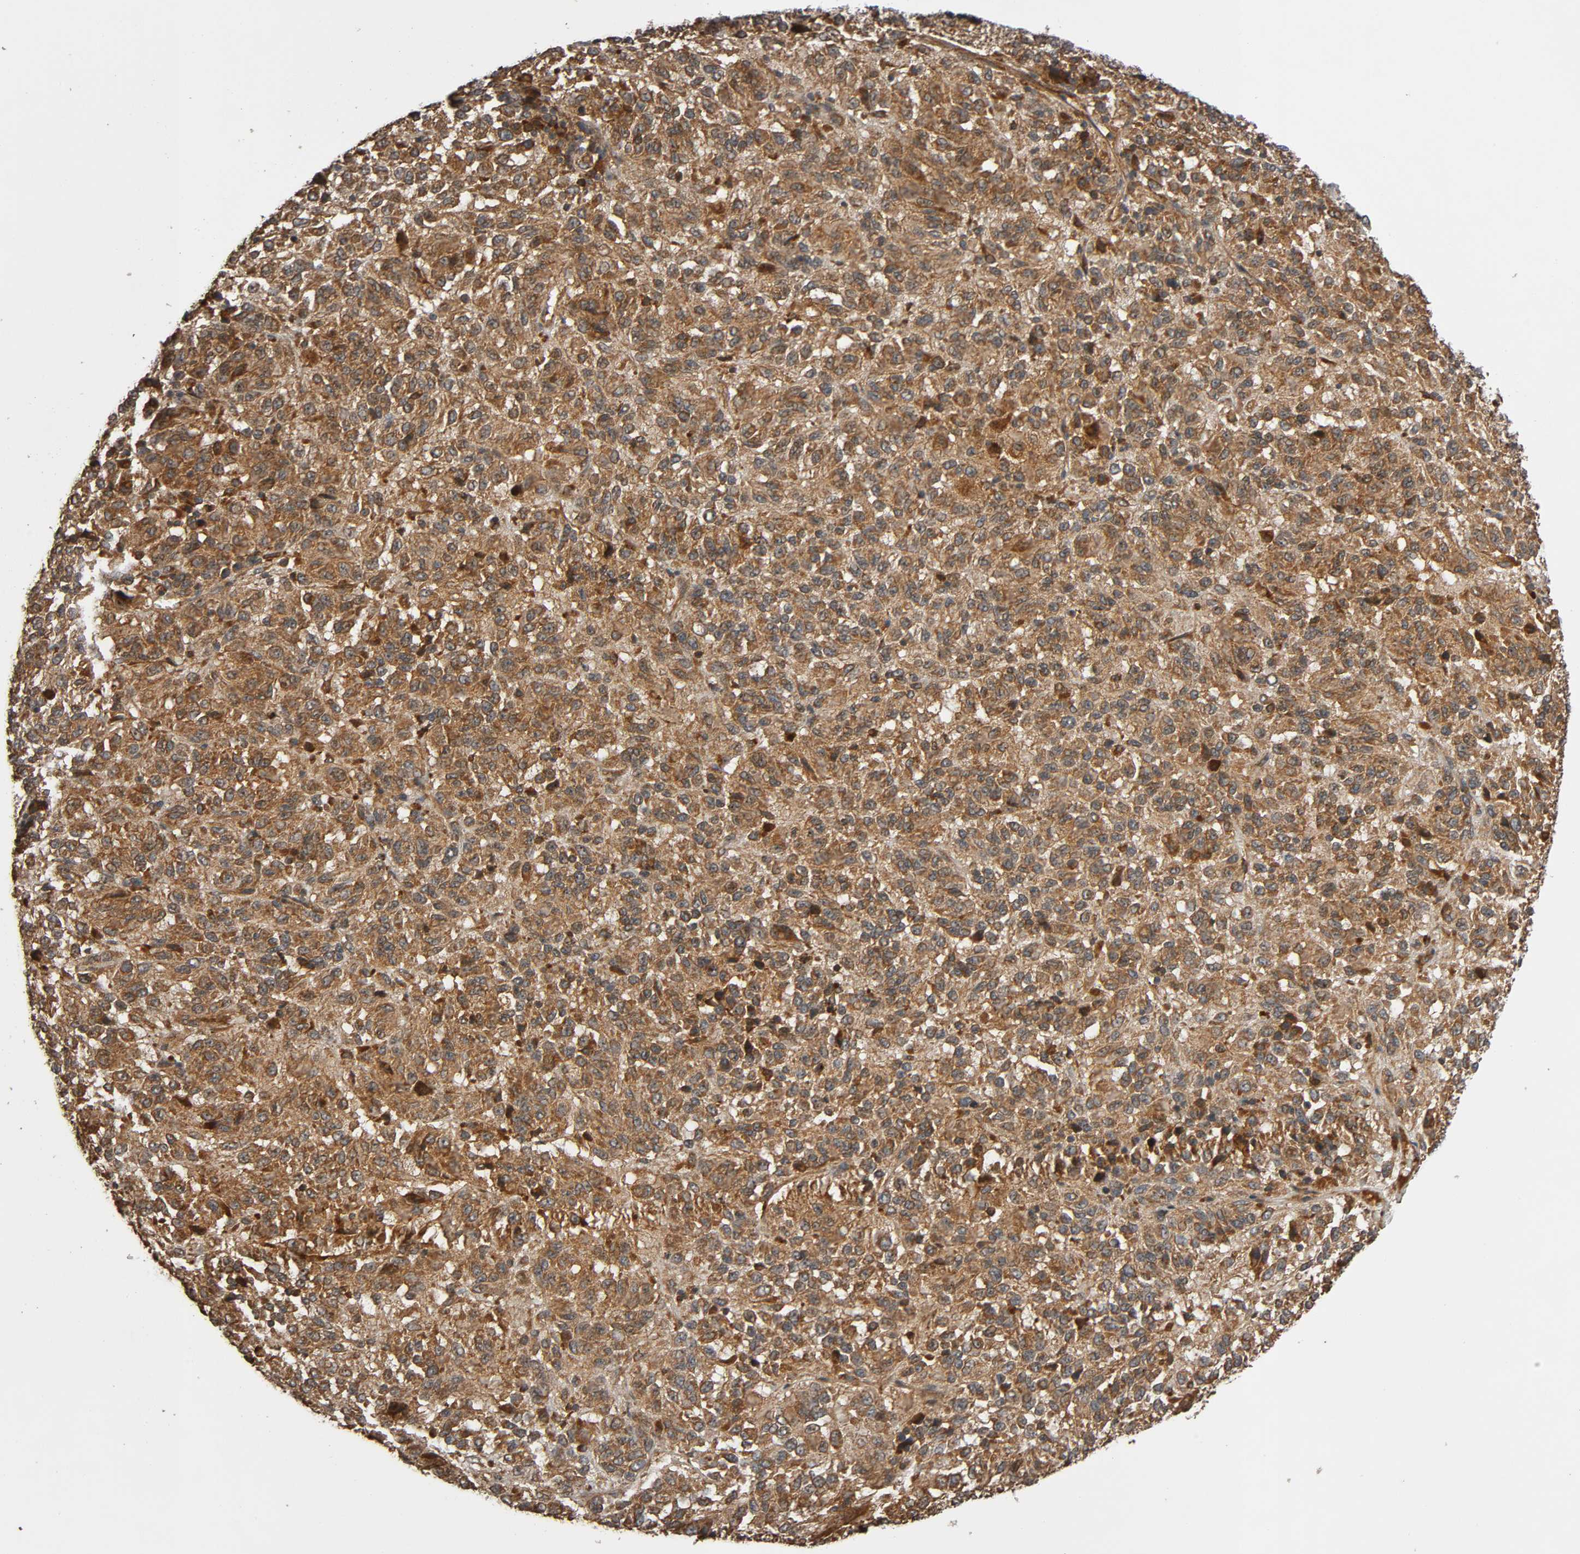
{"staining": {"intensity": "moderate", "quantity": ">75%", "location": "cytoplasmic/membranous"}, "tissue": "melanoma", "cell_type": "Tumor cells", "image_type": "cancer", "snomed": [{"axis": "morphology", "description": "Malignant melanoma, Metastatic site"}, {"axis": "topography", "description": "Lung"}], "caption": "DAB (3,3'-diaminobenzidine) immunohistochemical staining of human melanoma shows moderate cytoplasmic/membranous protein expression in about >75% of tumor cells.", "gene": "MAP3K8", "patient": {"sex": "male", "age": 64}}